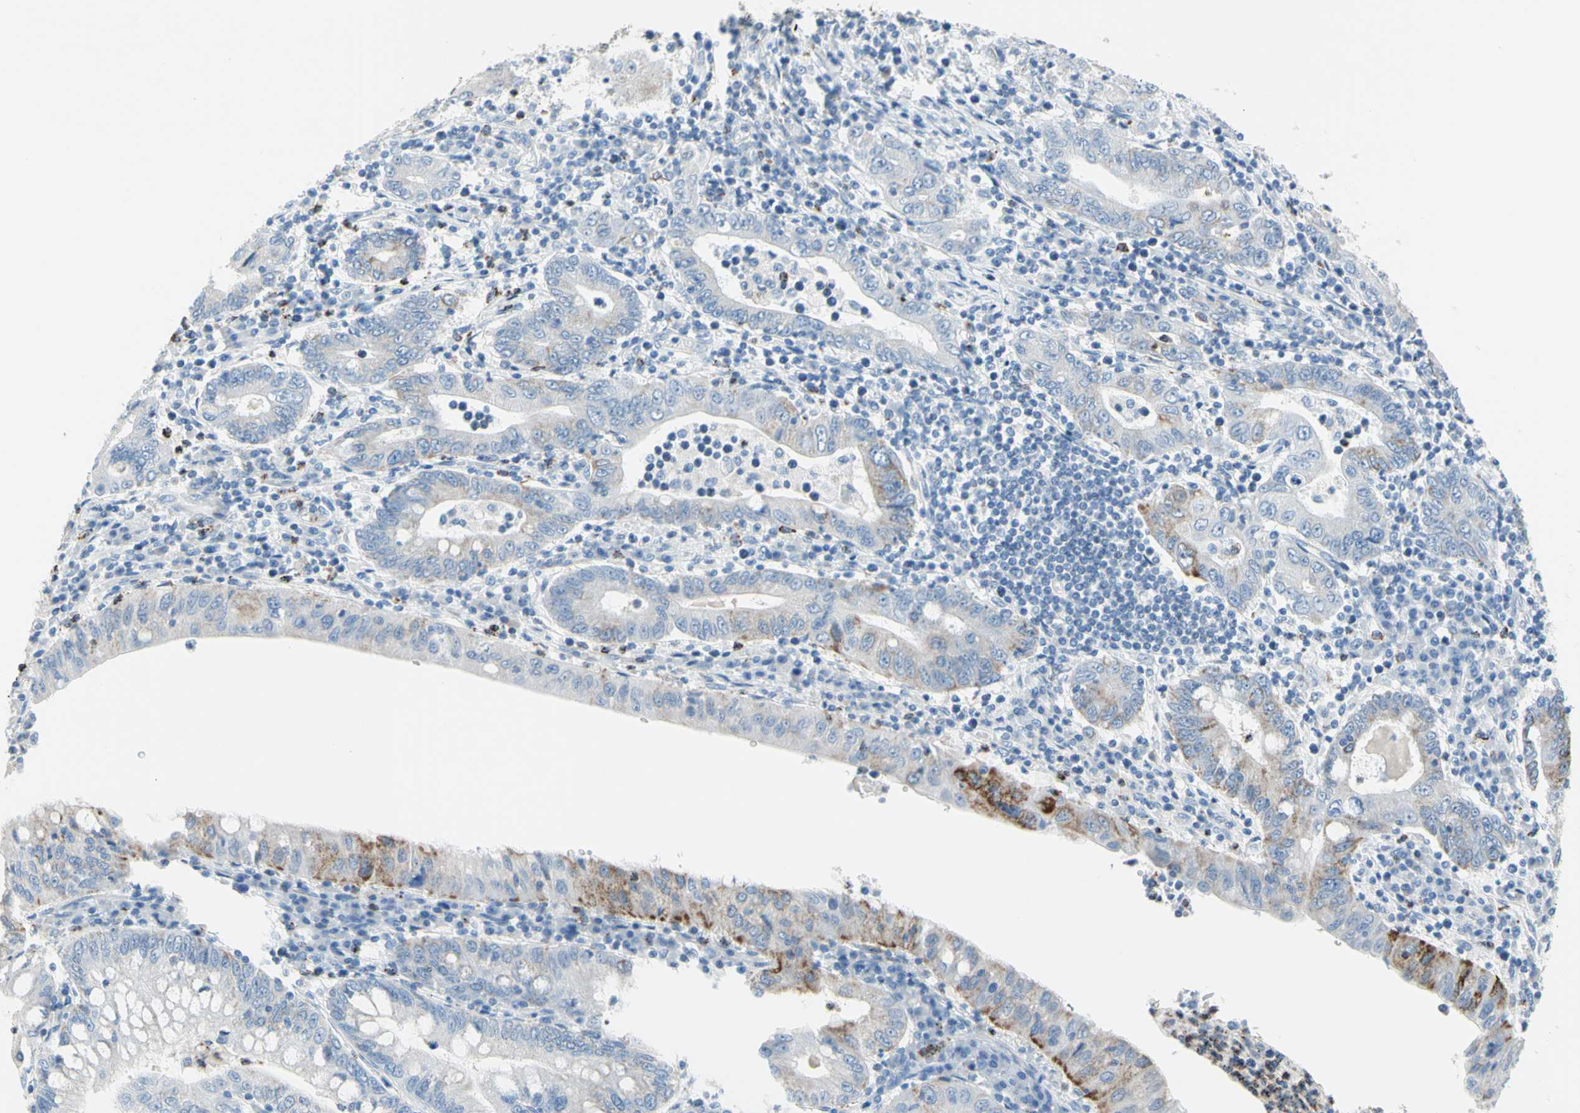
{"staining": {"intensity": "moderate", "quantity": "<25%", "location": "cytoplasmic/membranous"}, "tissue": "stomach cancer", "cell_type": "Tumor cells", "image_type": "cancer", "snomed": [{"axis": "morphology", "description": "Normal tissue, NOS"}, {"axis": "morphology", "description": "Adenocarcinoma, NOS"}, {"axis": "topography", "description": "Esophagus"}, {"axis": "topography", "description": "Stomach, upper"}, {"axis": "topography", "description": "Peripheral nerve tissue"}], "caption": "An immunohistochemistry (IHC) image of neoplastic tissue is shown. Protein staining in brown highlights moderate cytoplasmic/membranous positivity in stomach adenocarcinoma within tumor cells.", "gene": "CYSLTR1", "patient": {"sex": "male", "age": 62}}